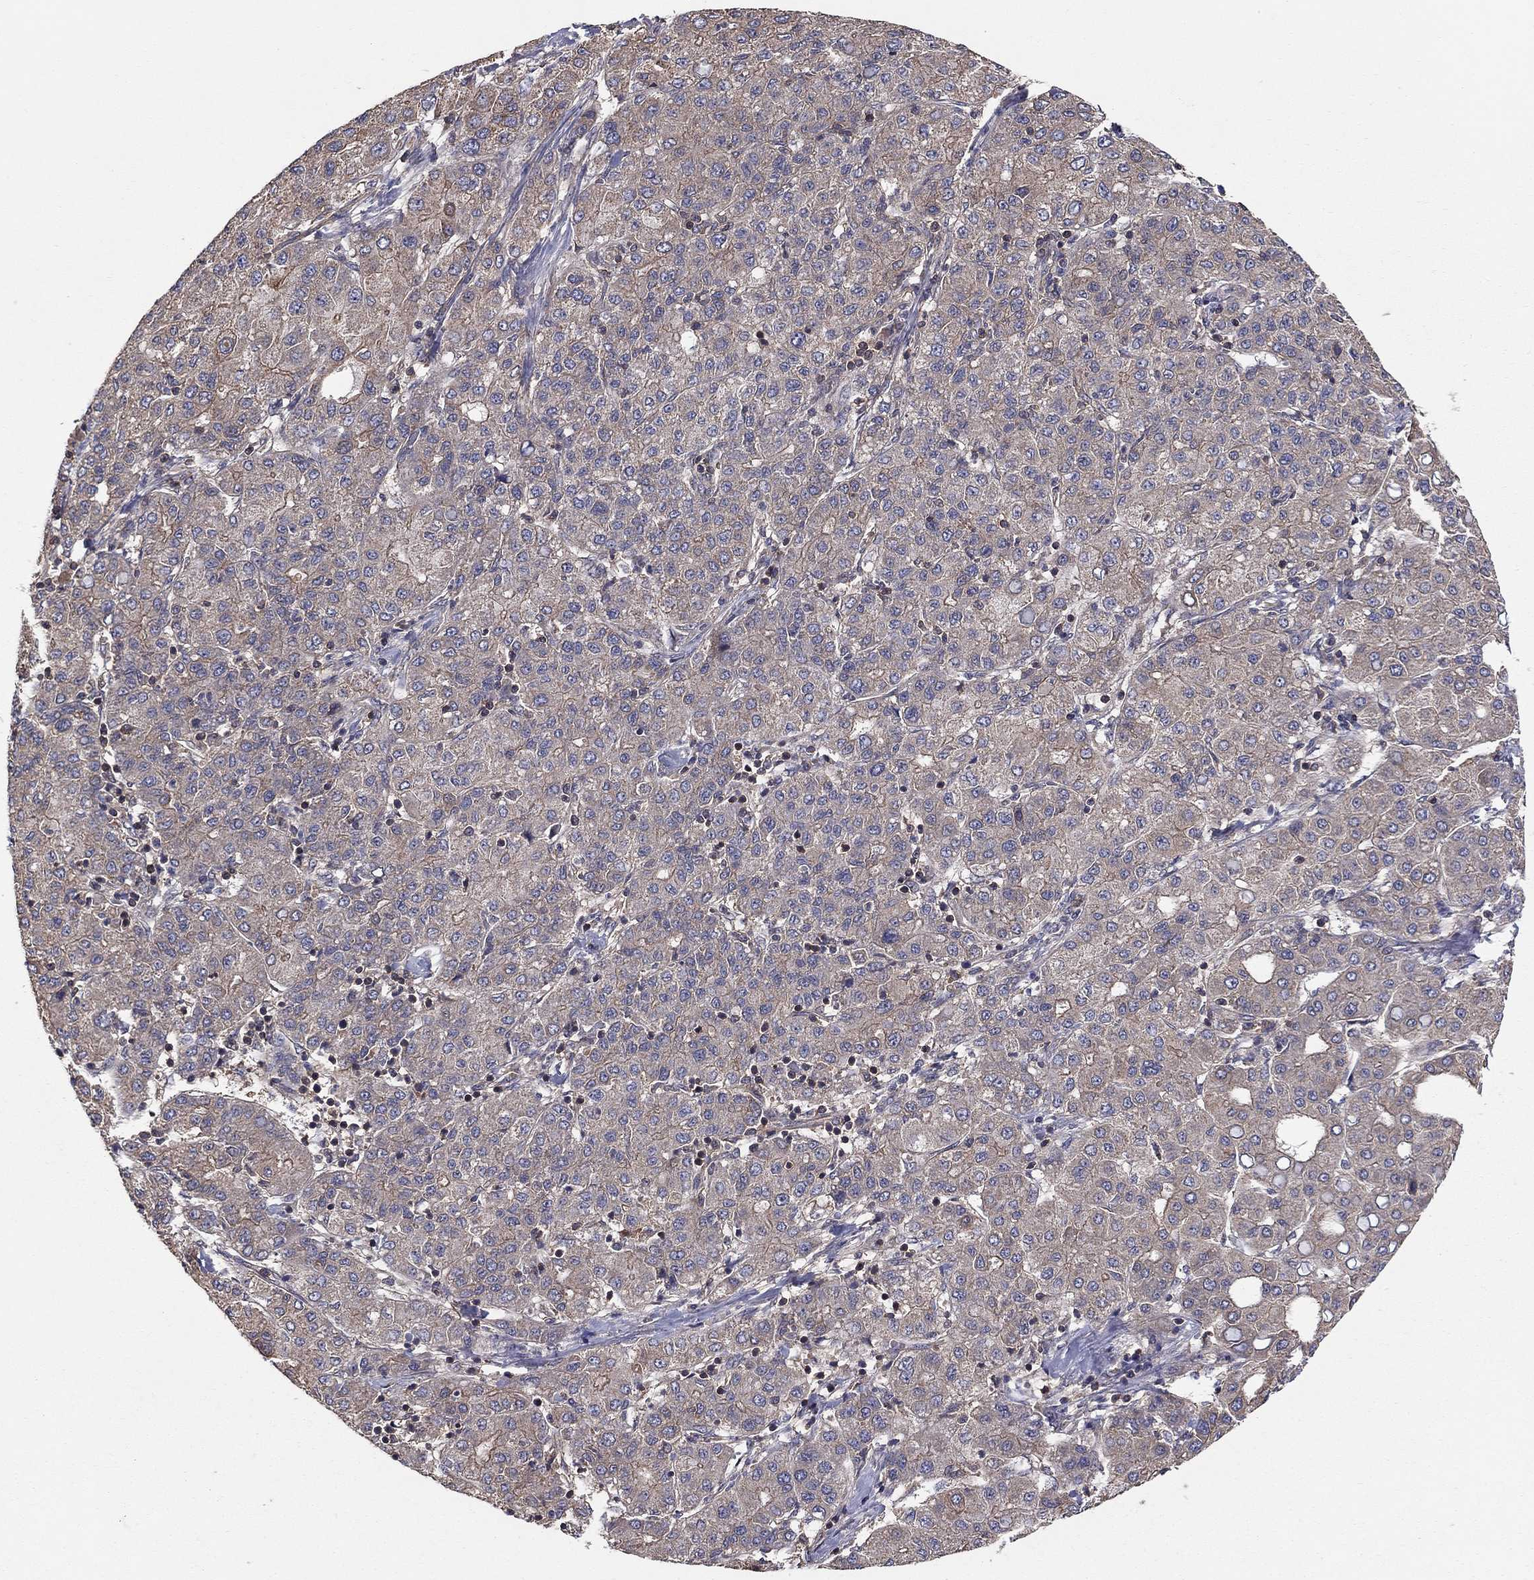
{"staining": {"intensity": "strong", "quantity": "<25%", "location": "cytoplasmic/membranous"}, "tissue": "liver cancer", "cell_type": "Tumor cells", "image_type": "cancer", "snomed": [{"axis": "morphology", "description": "Carcinoma, Hepatocellular, NOS"}, {"axis": "topography", "description": "Liver"}], "caption": "Protein staining by immunohistochemistry (IHC) shows strong cytoplasmic/membranous staining in approximately <25% of tumor cells in liver cancer (hepatocellular carcinoma).", "gene": "BMERB1", "patient": {"sex": "male", "age": 65}}